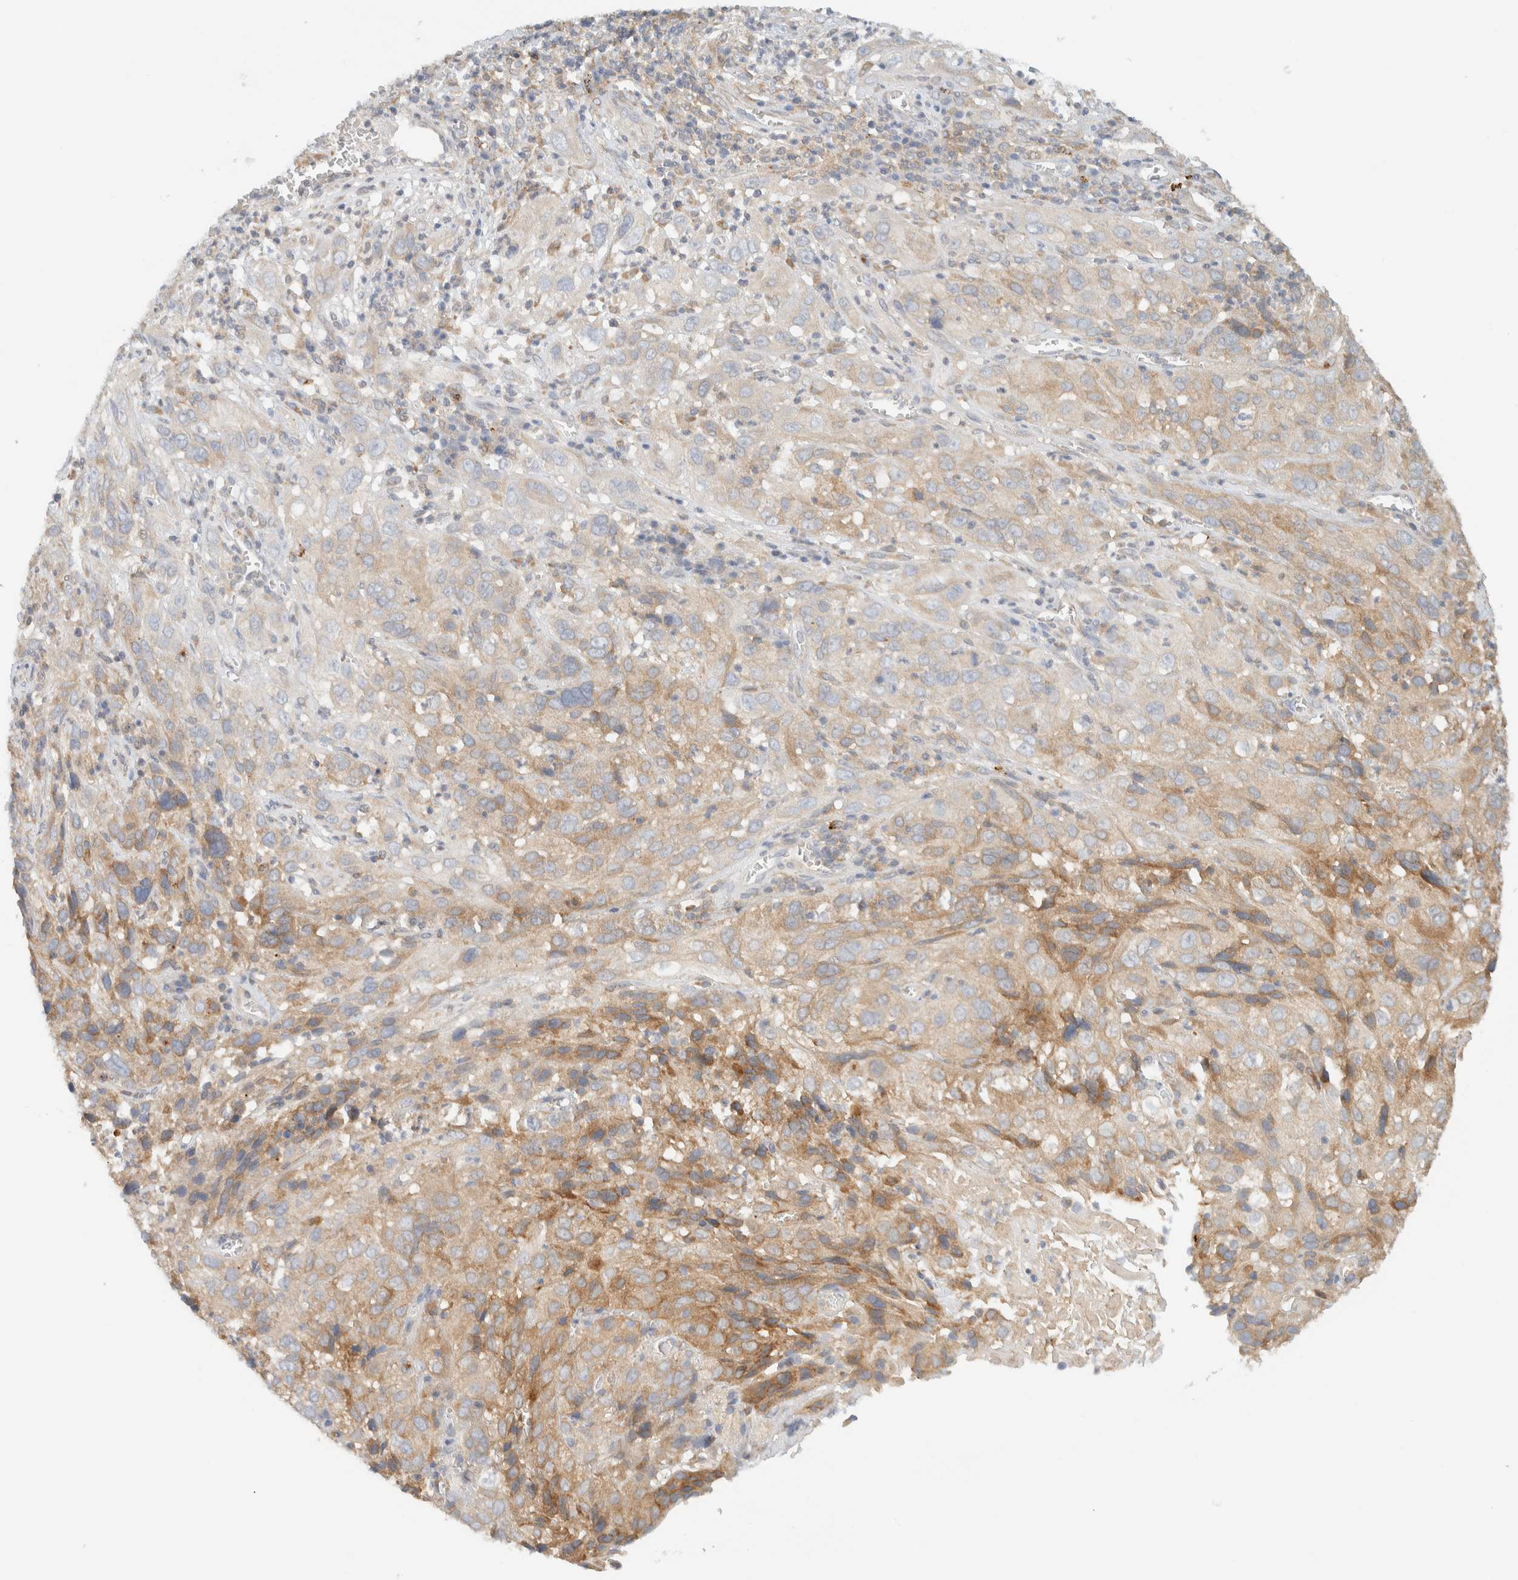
{"staining": {"intensity": "weak", "quantity": "25%-75%", "location": "cytoplasmic/membranous"}, "tissue": "cervical cancer", "cell_type": "Tumor cells", "image_type": "cancer", "snomed": [{"axis": "morphology", "description": "Squamous cell carcinoma, NOS"}, {"axis": "topography", "description": "Cervix"}], "caption": "A low amount of weak cytoplasmic/membranous staining is seen in approximately 25%-75% of tumor cells in squamous cell carcinoma (cervical) tissue.", "gene": "NT5C", "patient": {"sex": "female", "age": 32}}